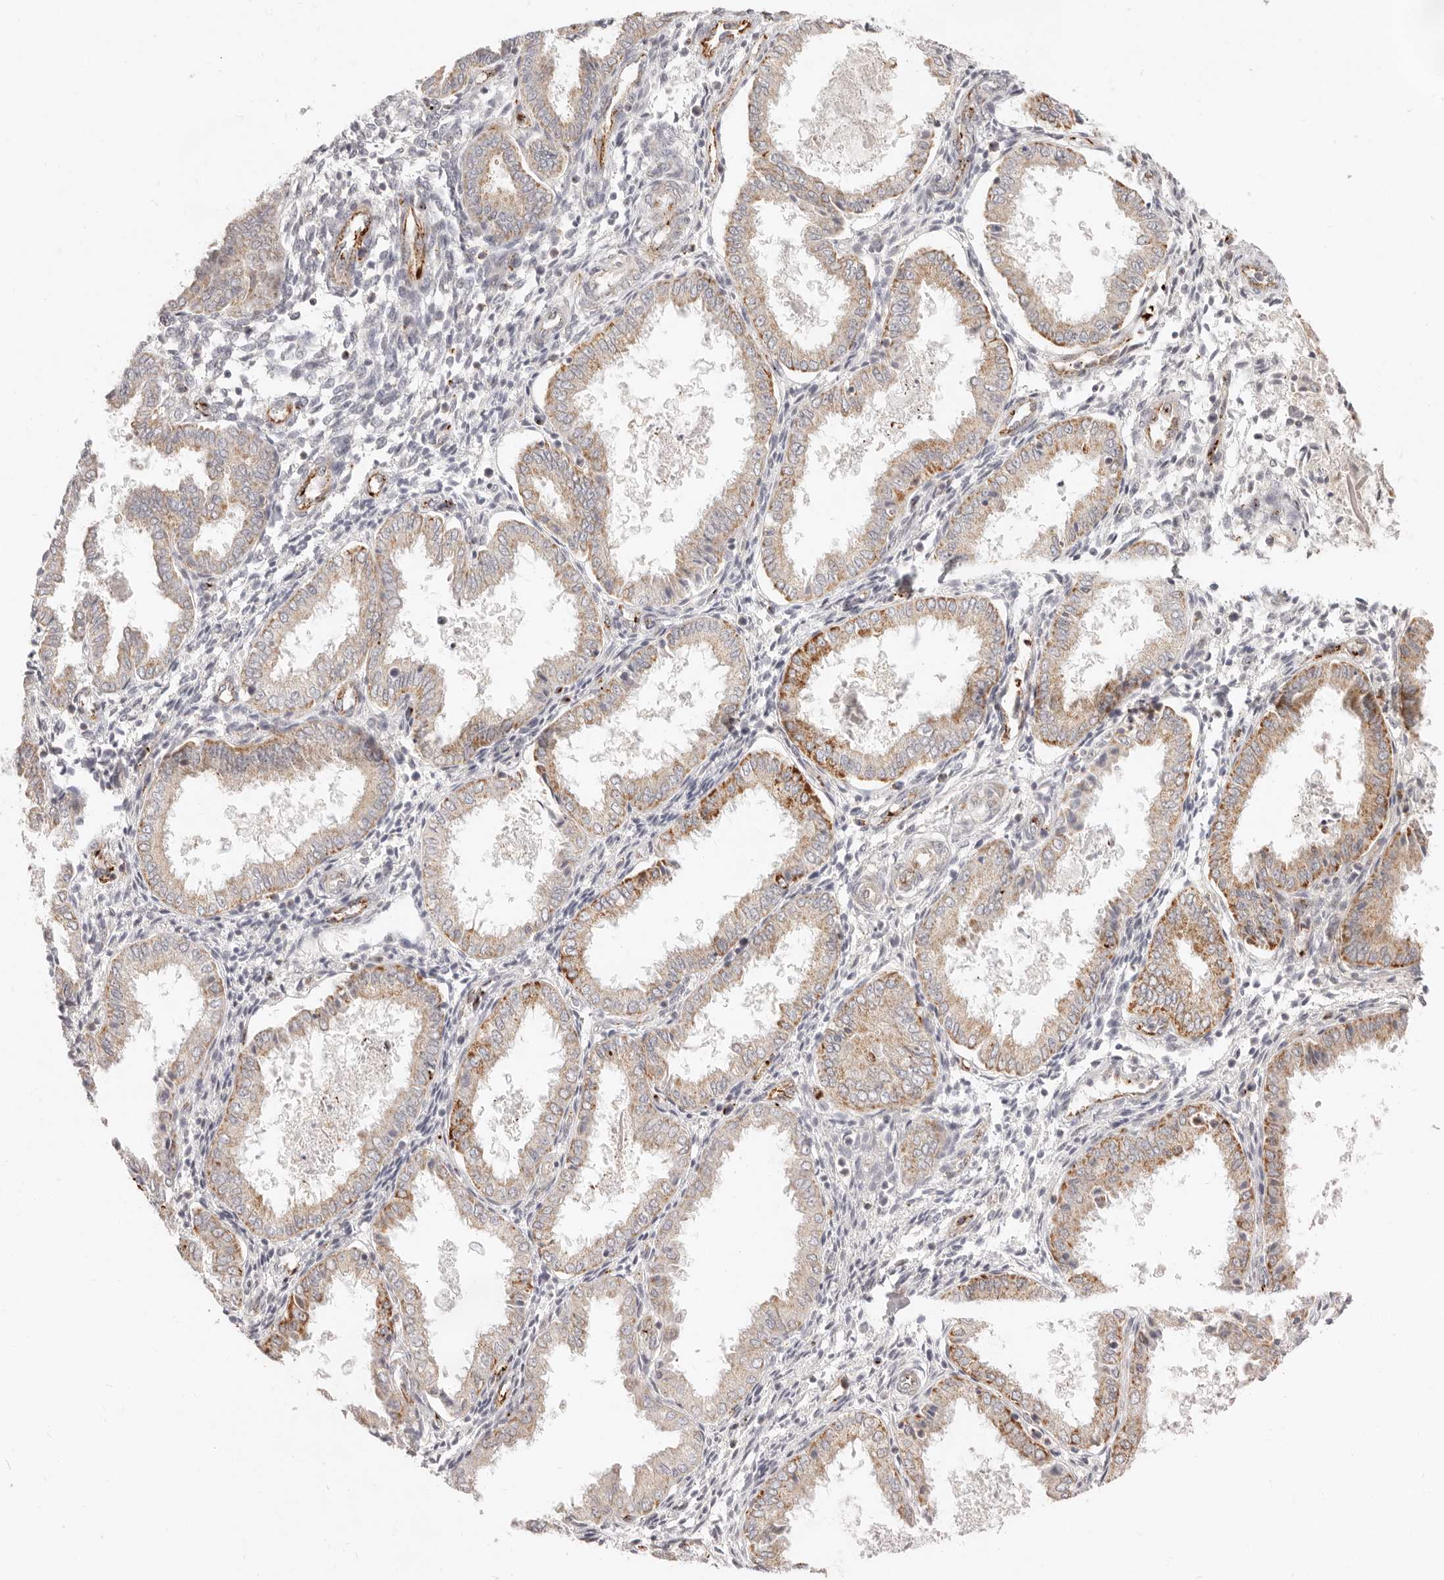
{"staining": {"intensity": "moderate", "quantity": "<25%", "location": "cytoplasmic/membranous"}, "tissue": "endometrium", "cell_type": "Cells in endometrial stroma", "image_type": "normal", "snomed": [{"axis": "morphology", "description": "Normal tissue, NOS"}, {"axis": "topography", "description": "Endometrium"}], "caption": "An immunohistochemistry (IHC) image of normal tissue is shown. Protein staining in brown highlights moderate cytoplasmic/membranous positivity in endometrium within cells in endometrial stroma.", "gene": "SASS6", "patient": {"sex": "female", "age": 33}}